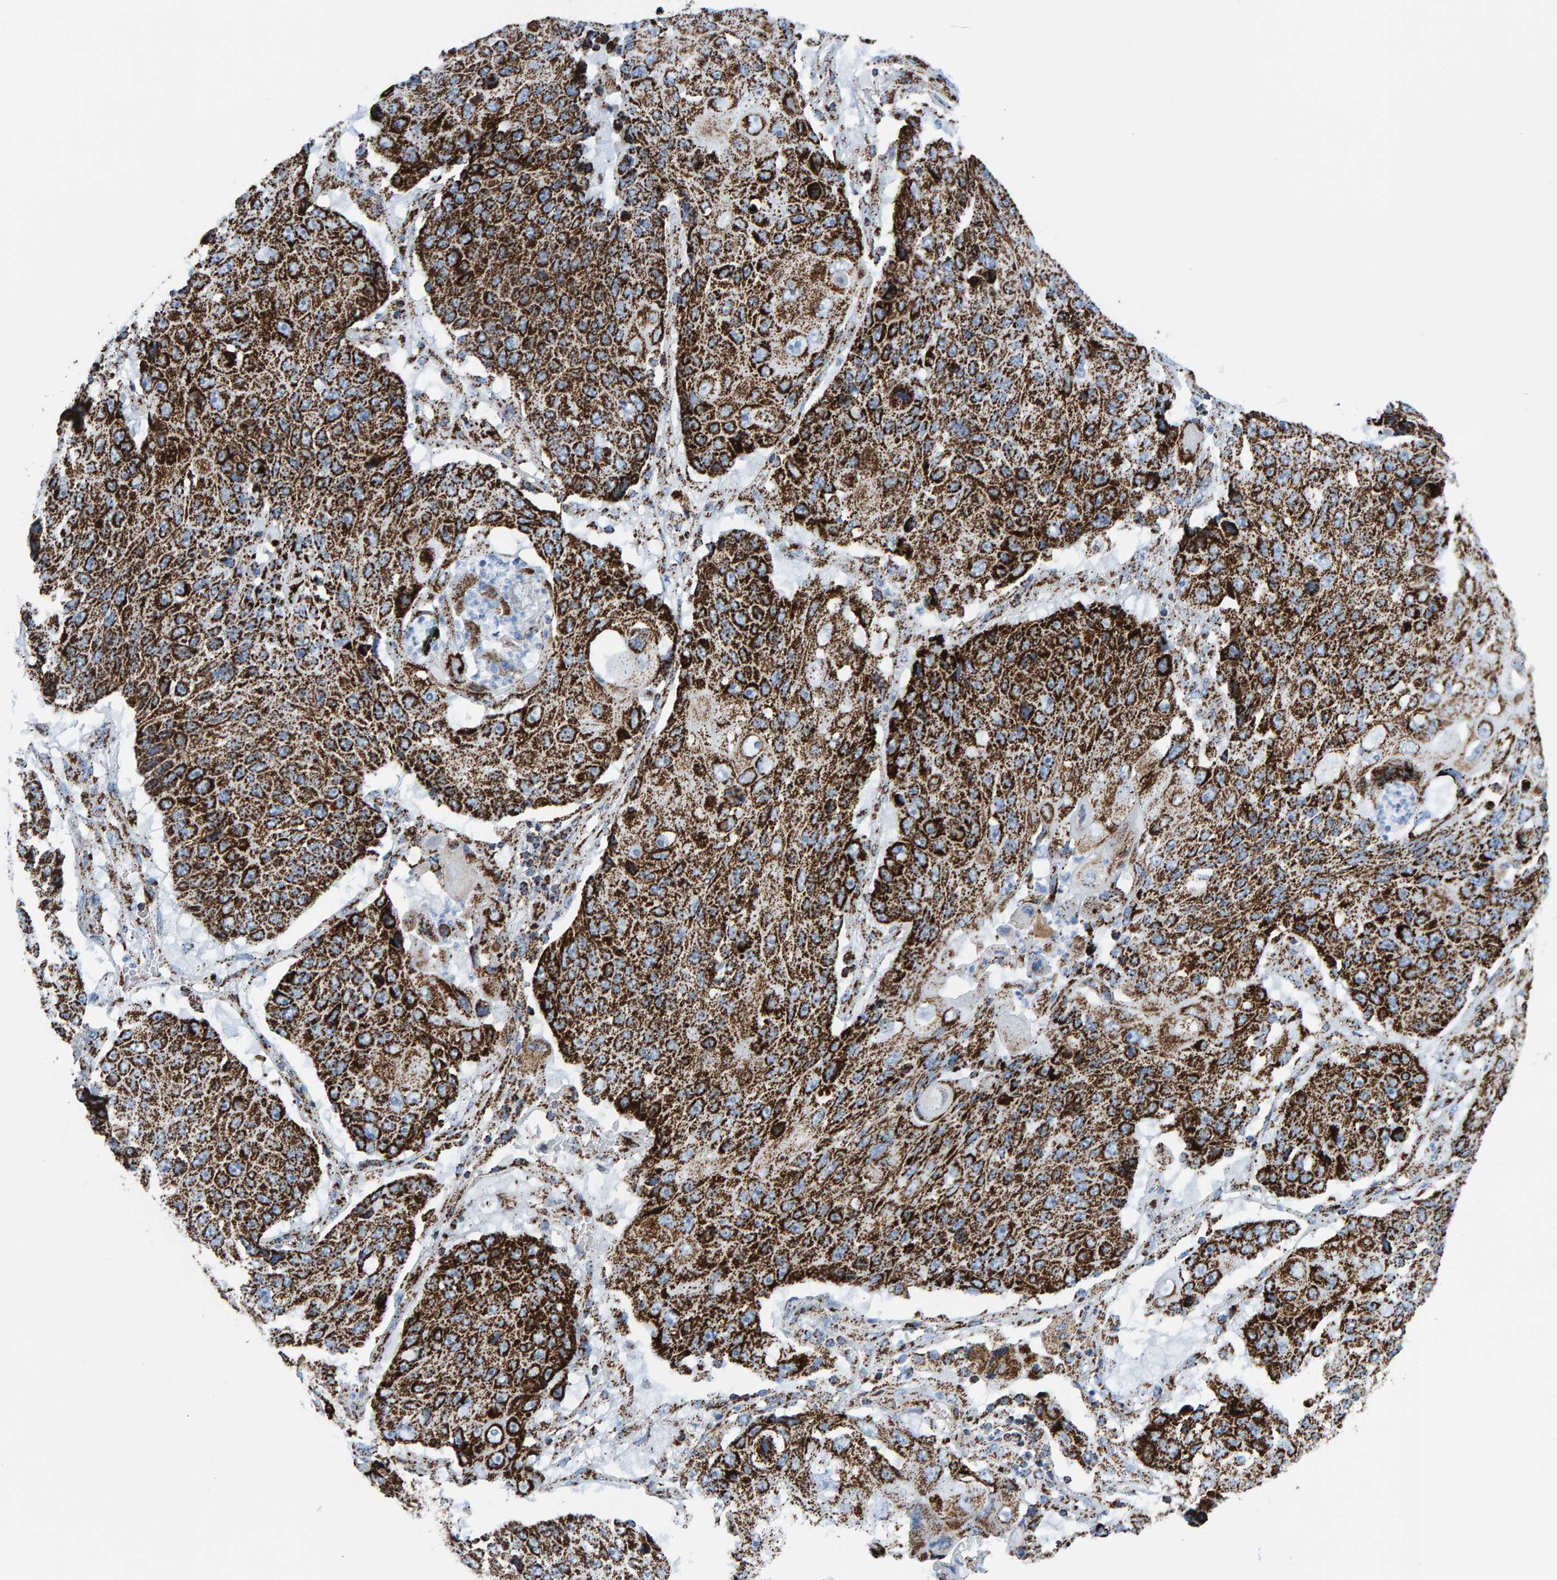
{"staining": {"intensity": "strong", "quantity": ">75%", "location": "cytoplasmic/membranous"}, "tissue": "lung cancer", "cell_type": "Tumor cells", "image_type": "cancer", "snomed": [{"axis": "morphology", "description": "Squamous cell carcinoma, NOS"}, {"axis": "topography", "description": "Lung"}], "caption": "Brown immunohistochemical staining in squamous cell carcinoma (lung) demonstrates strong cytoplasmic/membranous positivity in approximately >75% of tumor cells.", "gene": "ENSG00000262660", "patient": {"sex": "male", "age": 61}}